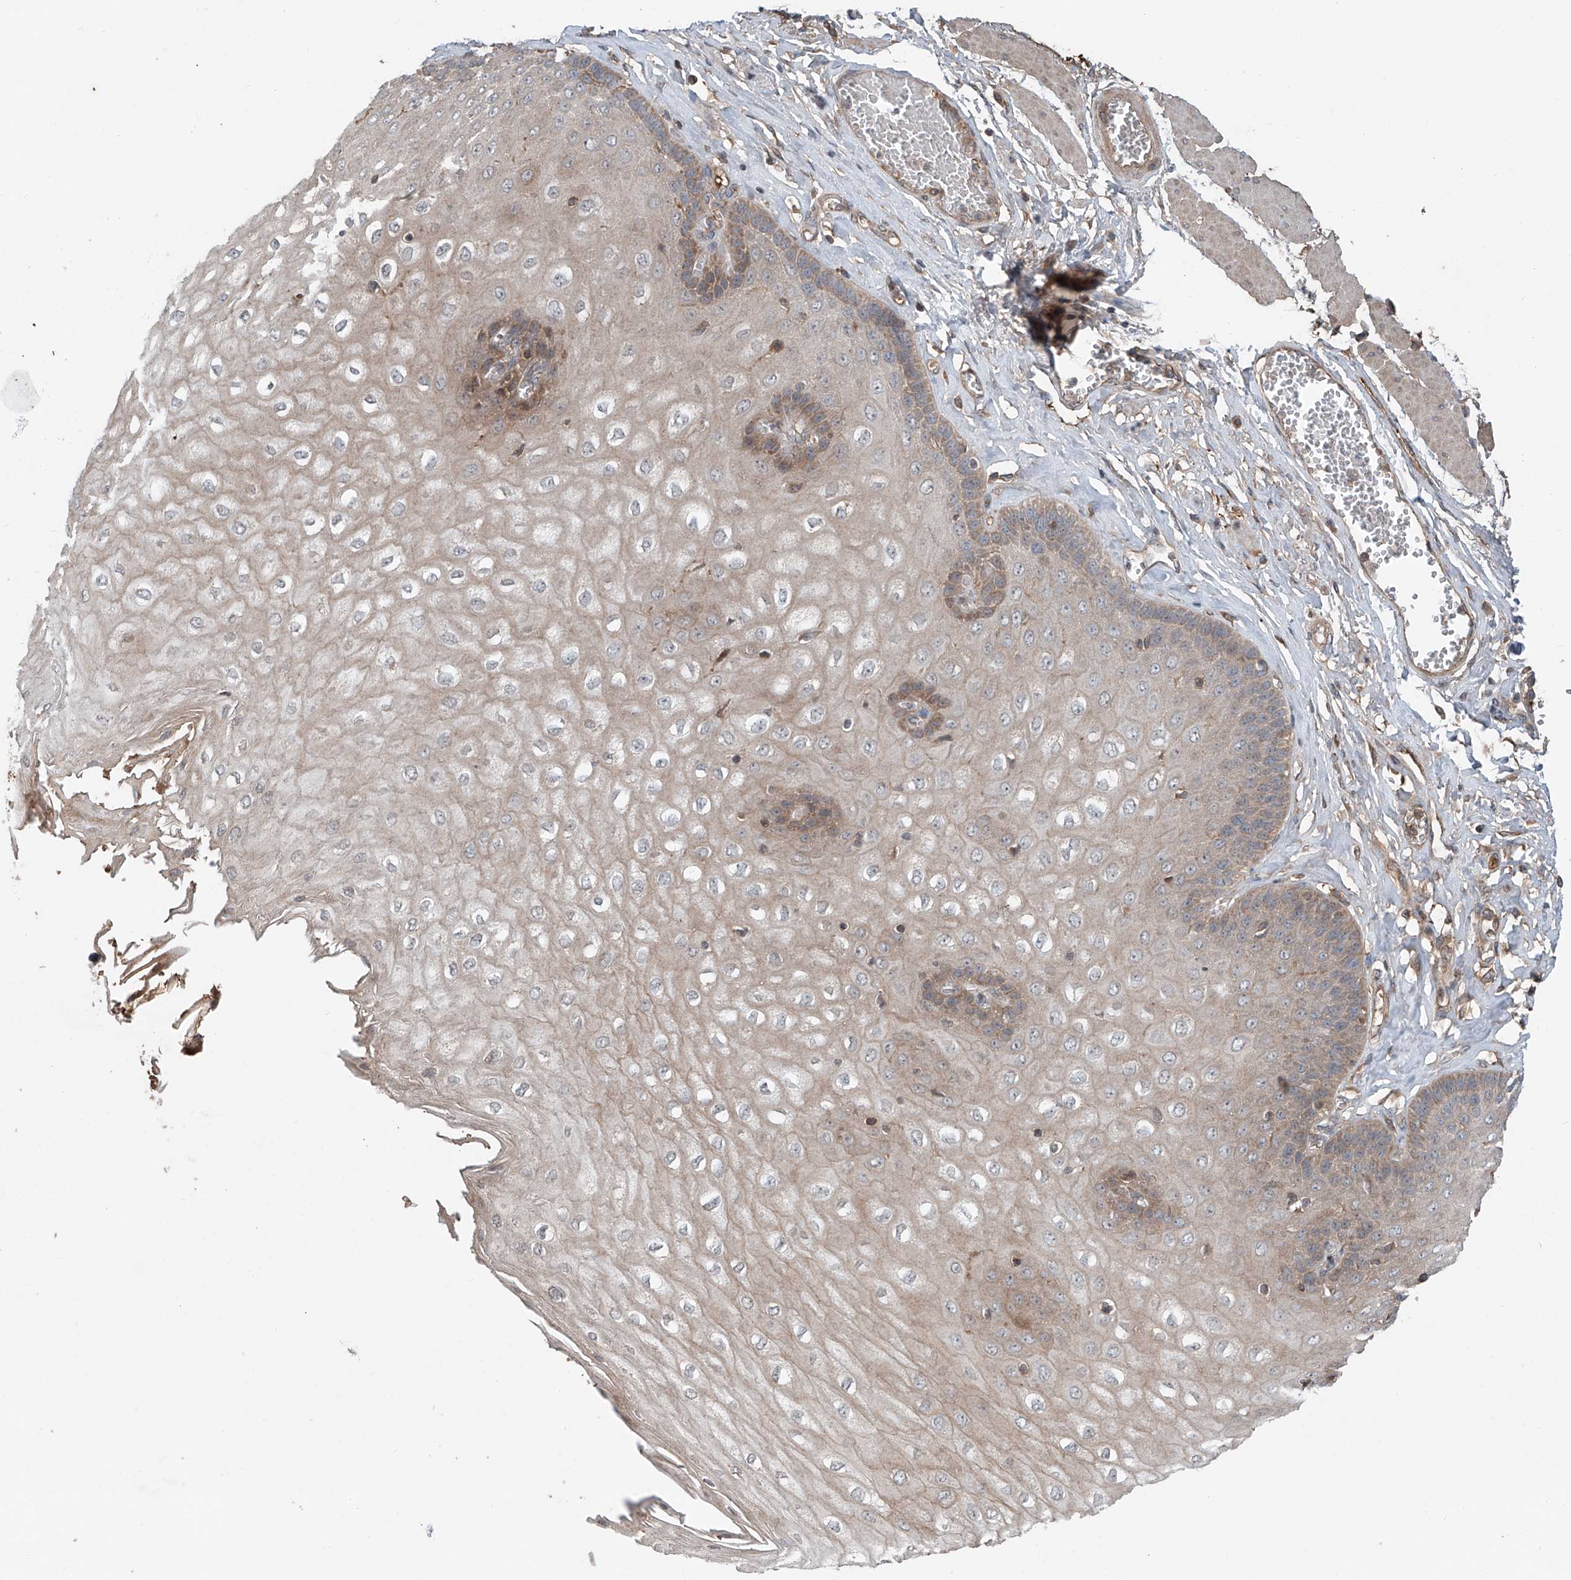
{"staining": {"intensity": "moderate", "quantity": ">75%", "location": "cytoplasmic/membranous"}, "tissue": "esophagus", "cell_type": "Squamous epithelial cells", "image_type": "normal", "snomed": [{"axis": "morphology", "description": "Normal tissue, NOS"}, {"axis": "topography", "description": "Esophagus"}], "caption": "Immunohistochemical staining of normal esophagus displays medium levels of moderate cytoplasmic/membranous staining in approximately >75% of squamous epithelial cells. (brown staining indicates protein expression, while blue staining denotes nuclei).", "gene": "ADAM23", "patient": {"sex": "male", "age": 60}}